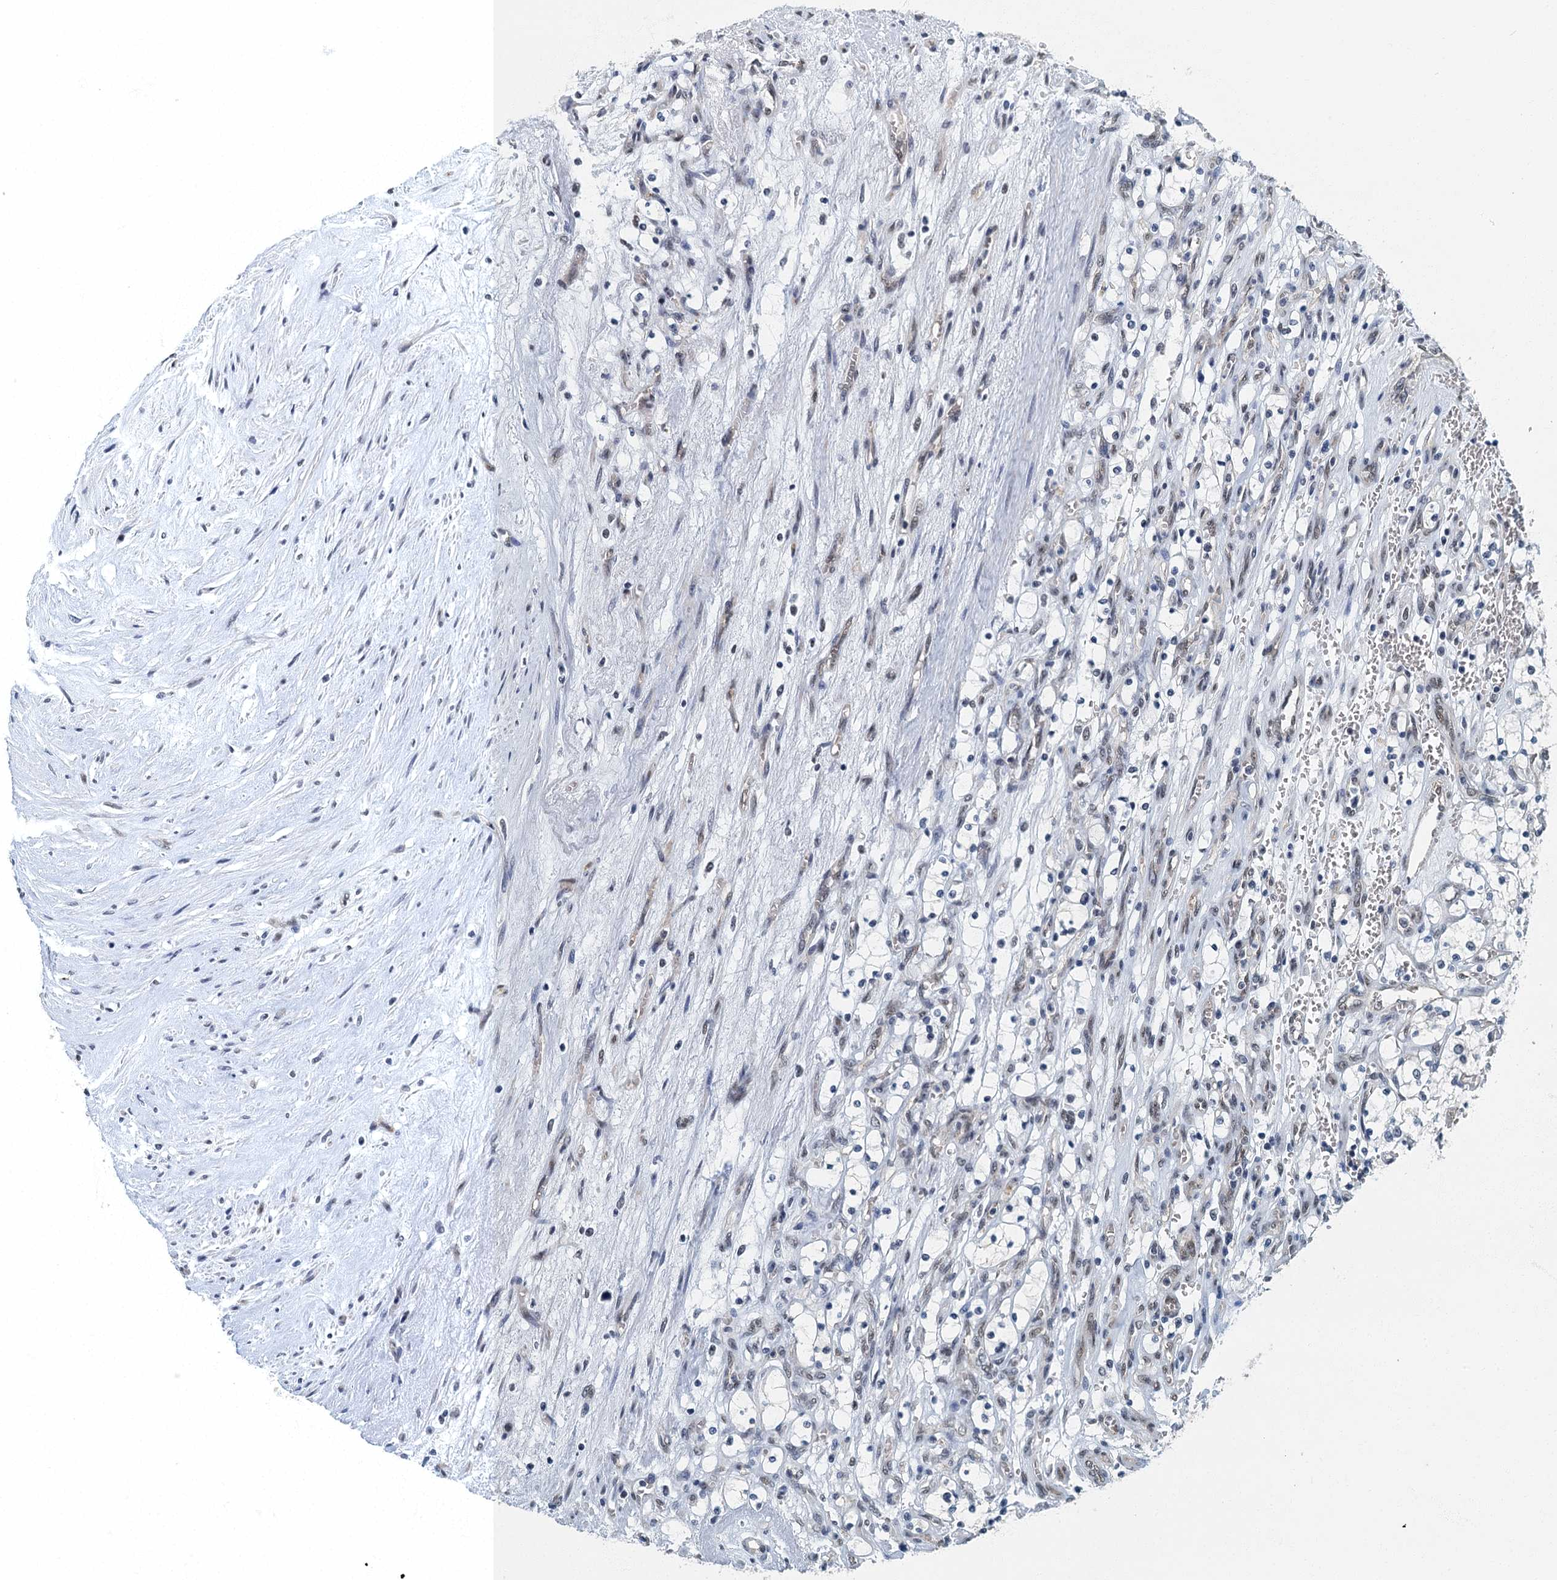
{"staining": {"intensity": "negative", "quantity": "none", "location": "none"}, "tissue": "renal cancer", "cell_type": "Tumor cells", "image_type": "cancer", "snomed": [{"axis": "morphology", "description": "Adenocarcinoma, NOS"}, {"axis": "topography", "description": "Kidney"}], "caption": "The image displays no significant positivity in tumor cells of adenocarcinoma (renal).", "gene": "GADL1", "patient": {"sex": "female", "age": 69}}